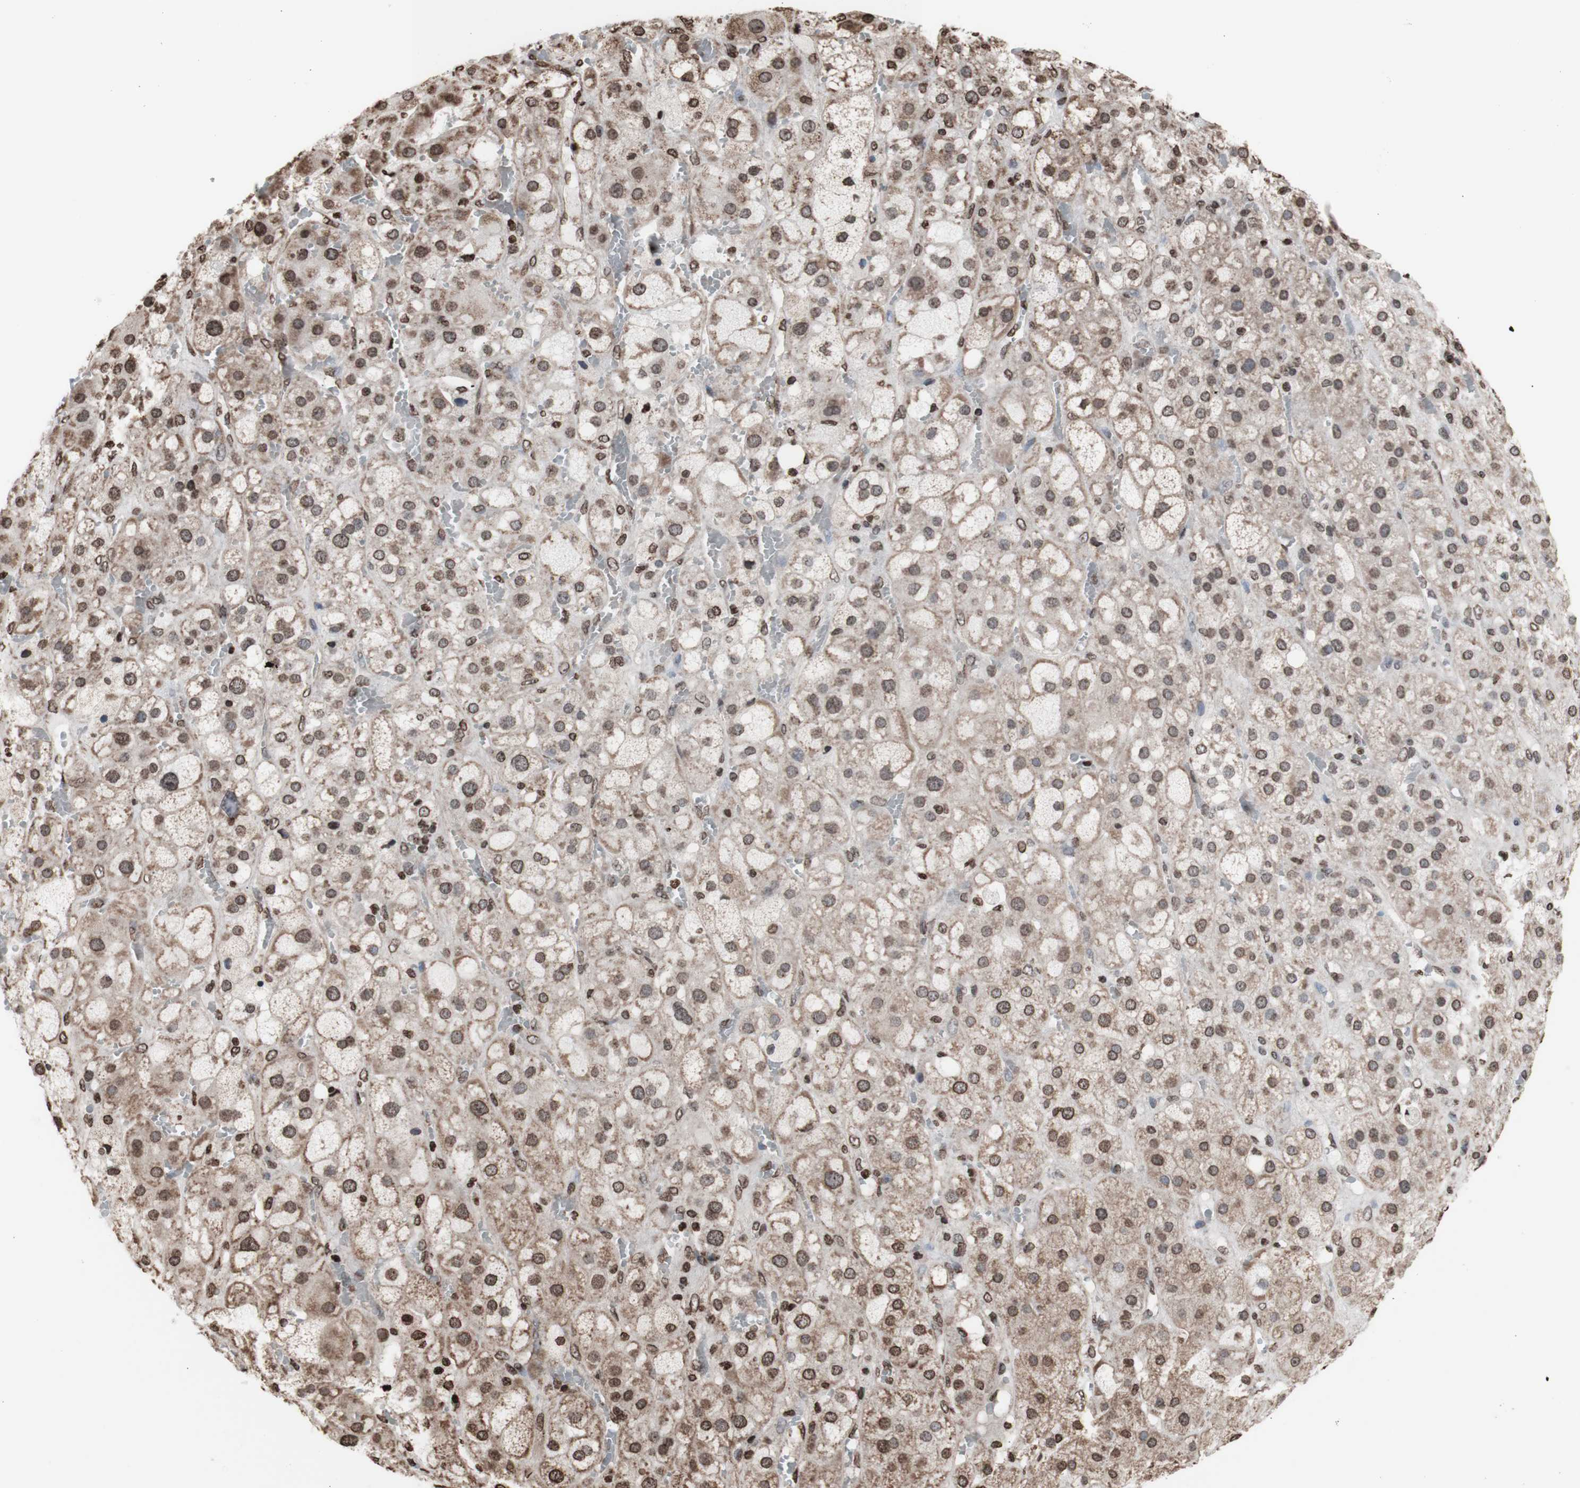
{"staining": {"intensity": "moderate", "quantity": ">75%", "location": "cytoplasmic/membranous,nuclear"}, "tissue": "adrenal gland", "cell_type": "Glandular cells", "image_type": "normal", "snomed": [{"axis": "morphology", "description": "Normal tissue, NOS"}, {"axis": "topography", "description": "Adrenal gland"}], "caption": "Normal adrenal gland reveals moderate cytoplasmic/membranous,nuclear expression in approximately >75% of glandular cells, visualized by immunohistochemistry.", "gene": "SNAI2", "patient": {"sex": "female", "age": 47}}